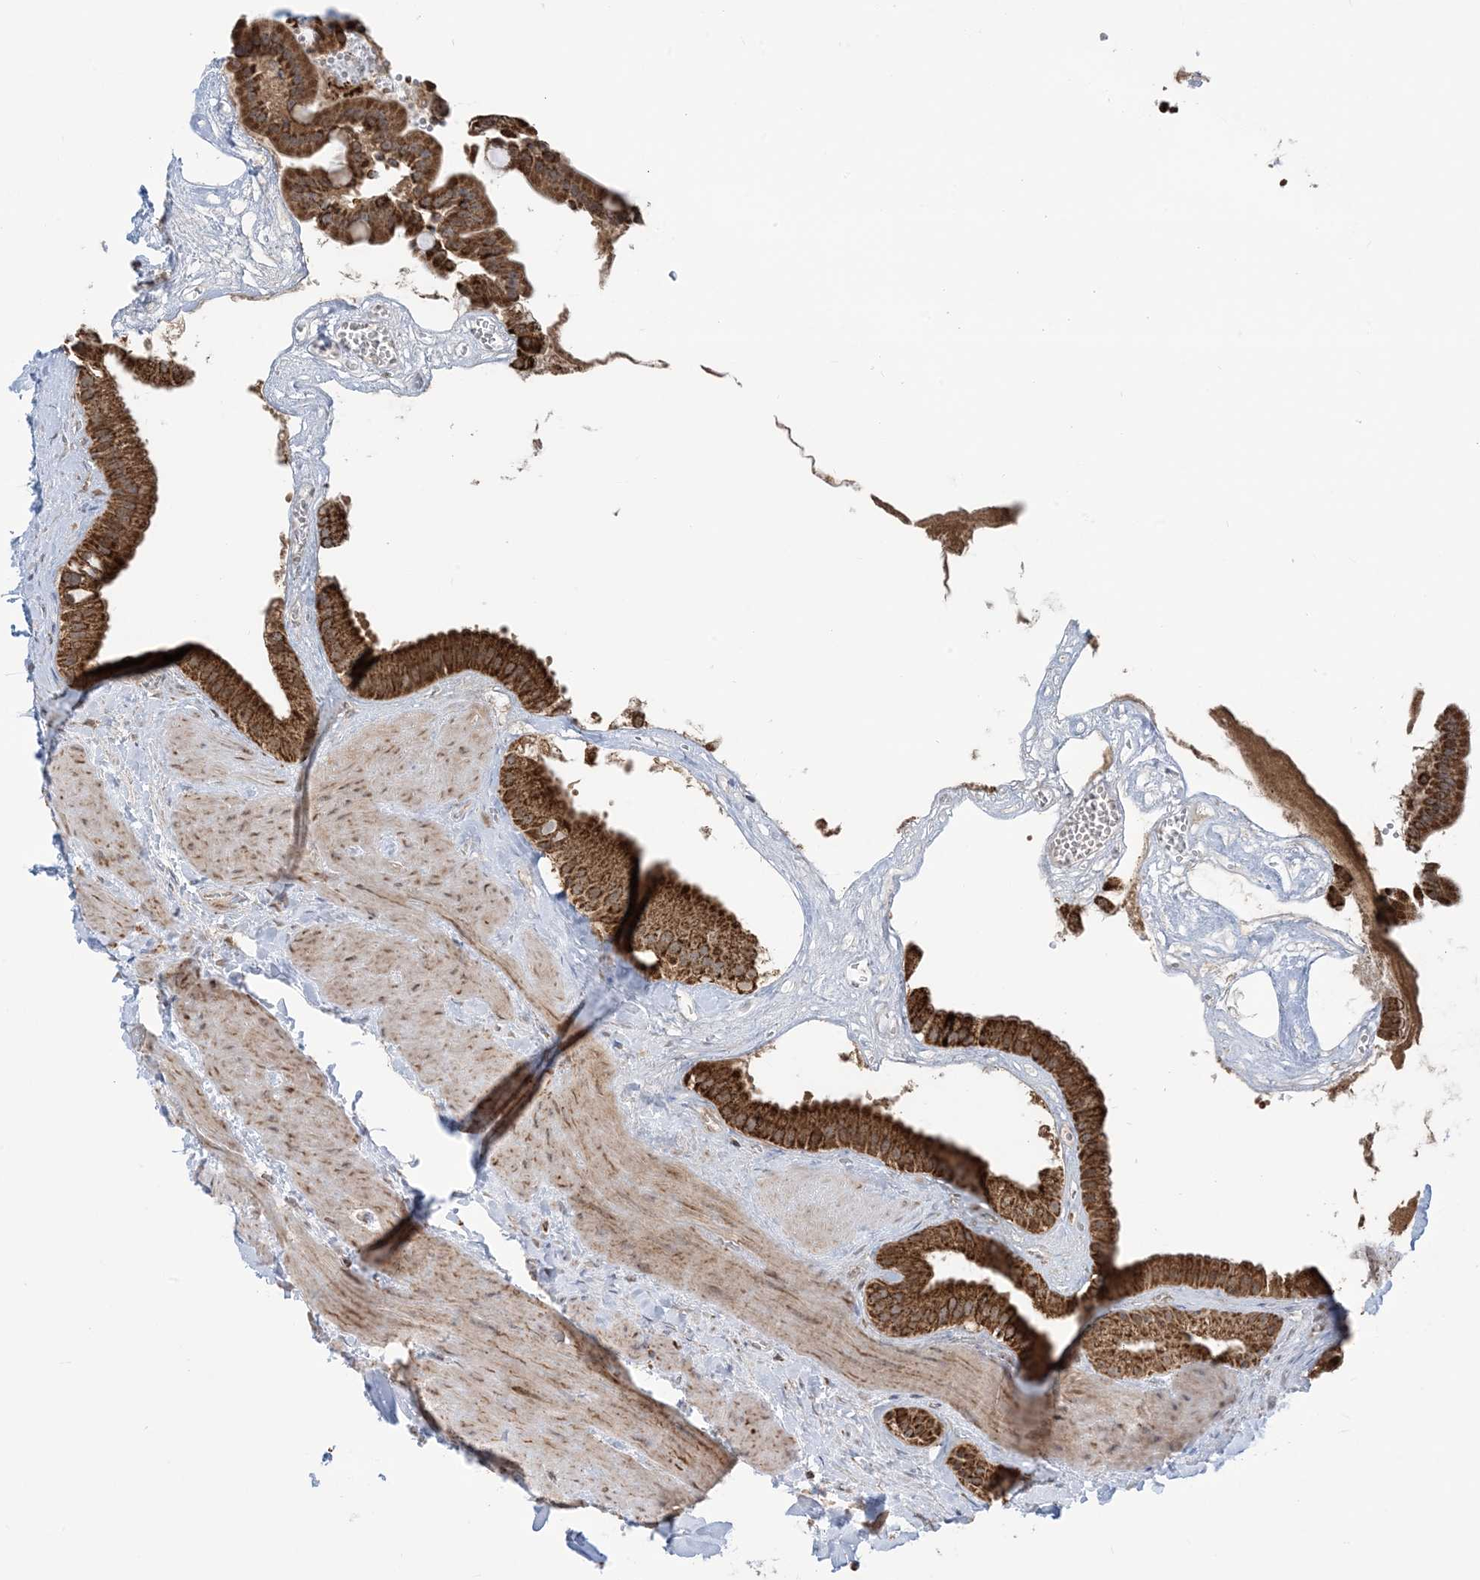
{"staining": {"intensity": "strong", "quantity": ">75%", "location": "cytoplasmic/membranous"}, "tissue": "gallbladder", "cell_type": "Glandular cells", "image_type": "normal", "snomed": [{"axis": "morphology", "description": "Normal tissue, NOS"}, {"axis": "topography", "description": "Gallbladder"}], "caption": "This is an image of immunohistochemistry staining of unremarkable gallbladder, which shows strong staining in the cytoplasmic/membranous of glandular cells.", "gene": "MAPKBP1", "patient": {"sex": "male", "age": 55}}